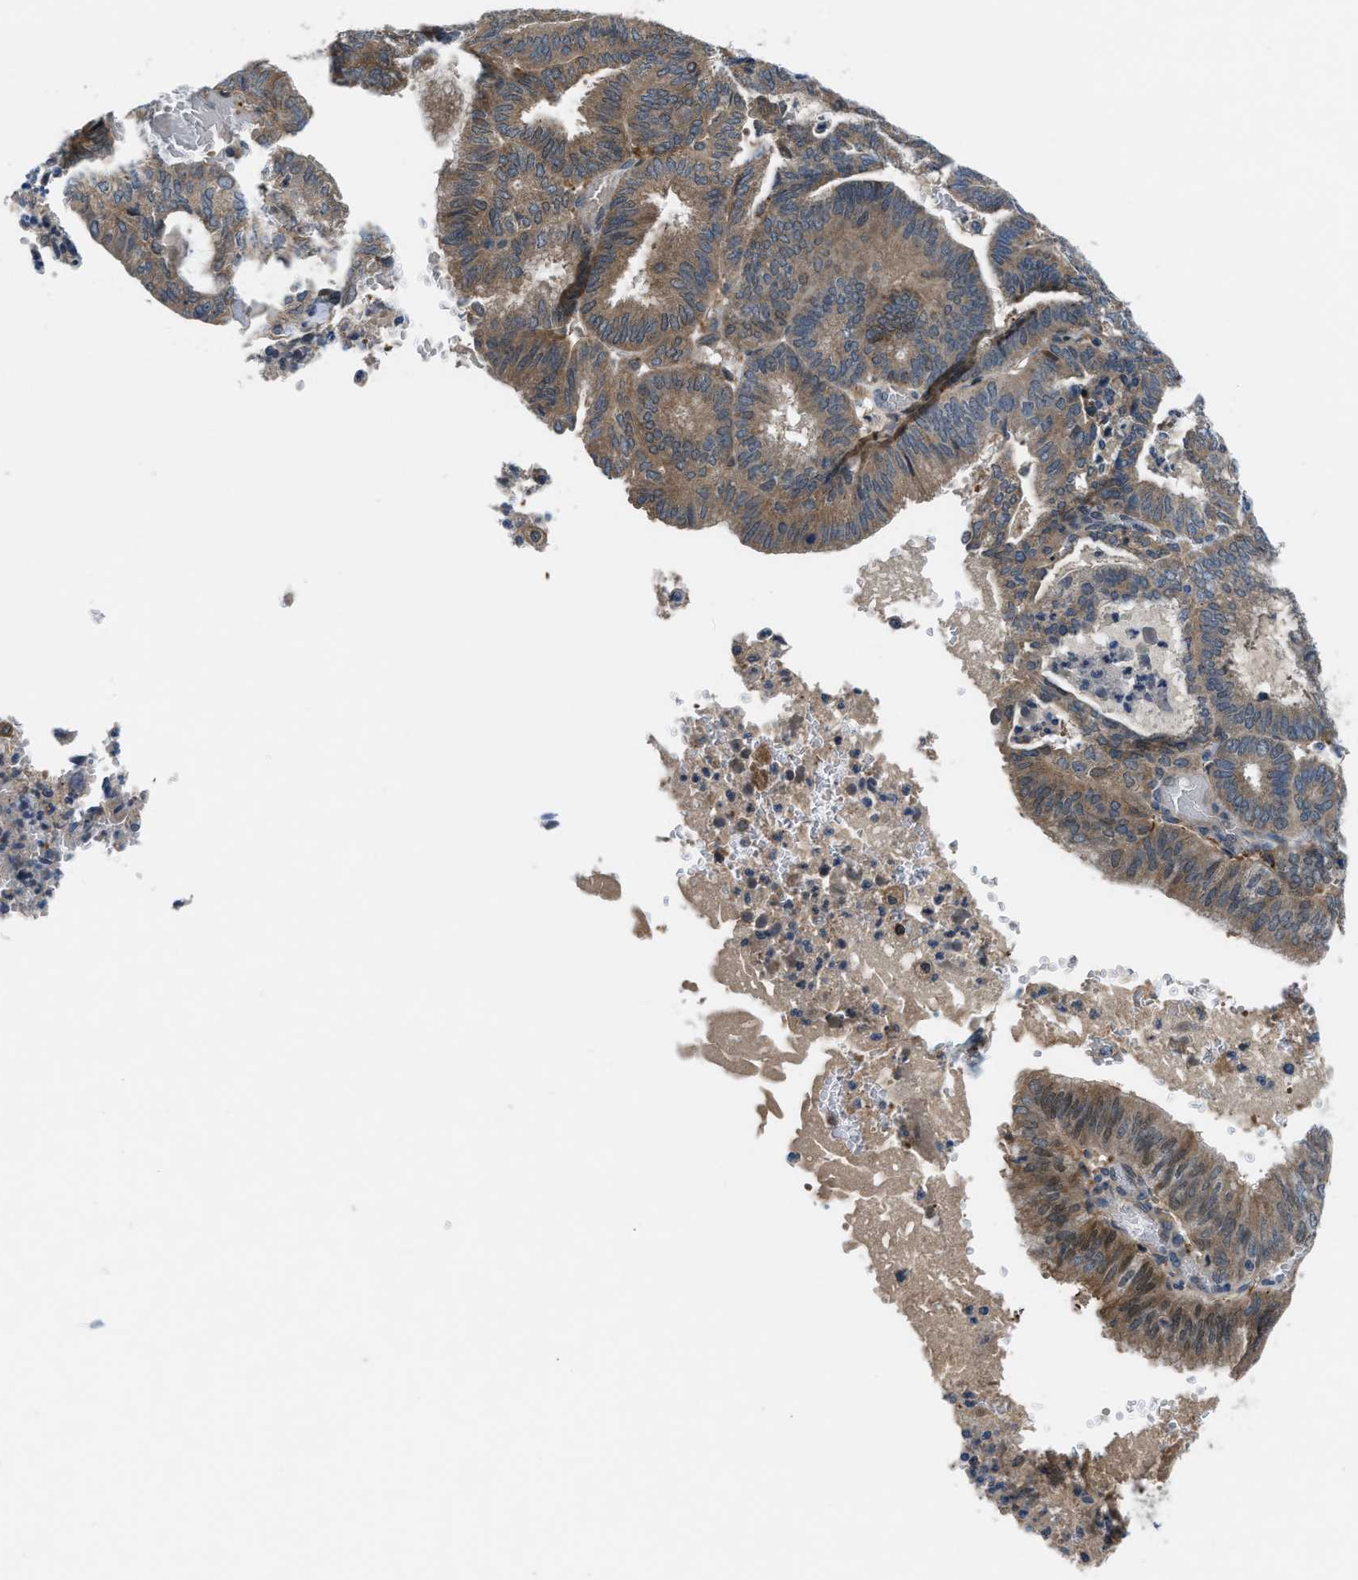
{"staining": {"intensity": "moderate", "quantity": ">75%", "location": "cytoplasmic/membranous"}, "tissue": "endometrial cancer", "cell_type": "Tumor cells", "image_type": "cancer", "snomed": [{"axis": "morphology", "description": "Adenocarcinoma, NOS"}, {"axis": "topography", "description": "Uterus"}], "caption": "Endometrial cancer was stained to show a protein in brown. There is medium levels of moderate cytoplasmic/membranous staining in about >75% of tumor cells. (Stains: DAB (3,3'-diaminobenzidine) in brown, nuclei in blue, Microscopy: brightfield microscopy at high magnification).", "gene": "BAZ2B", "patient": {"sex": "female", "age": 60}}